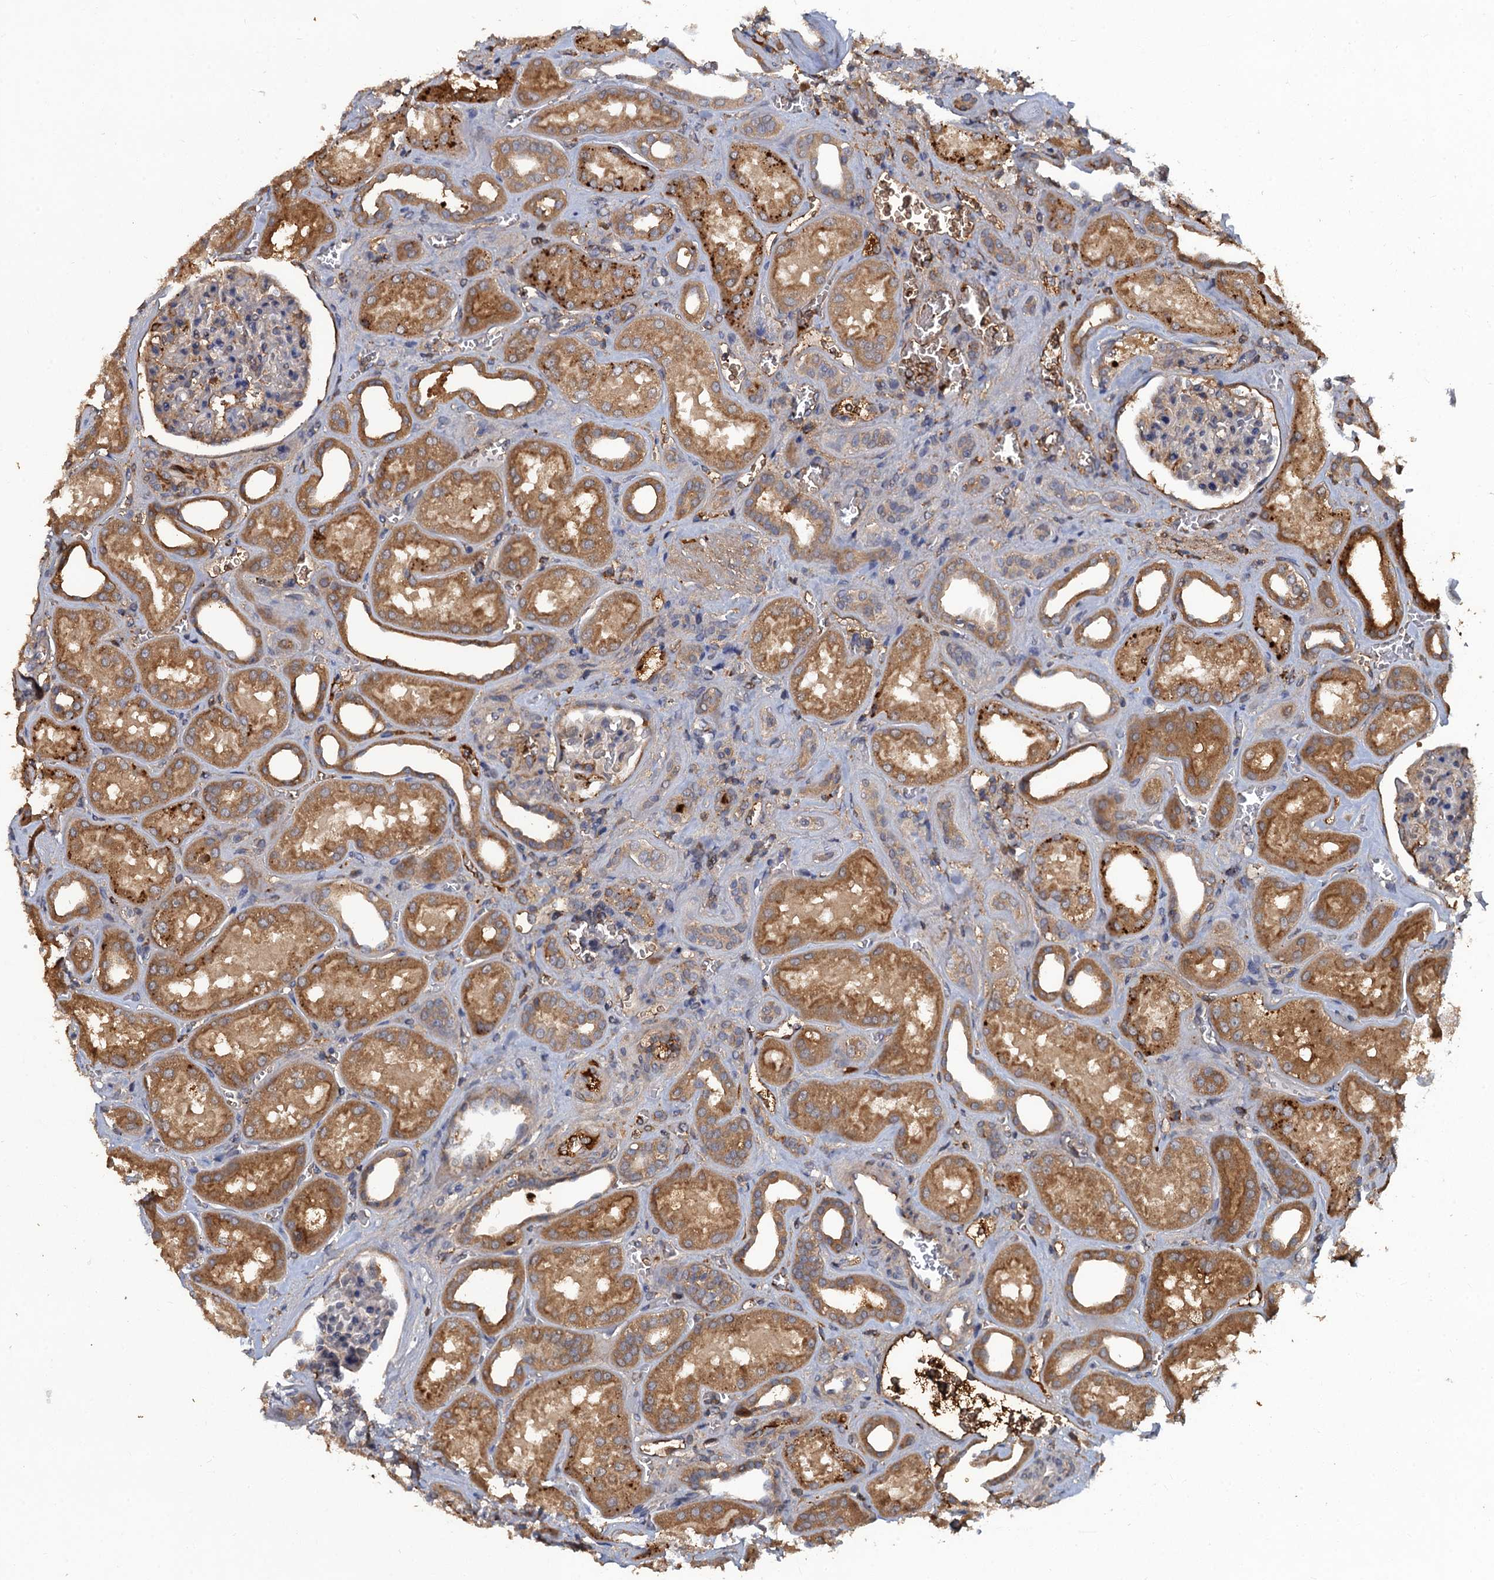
{"staining": {"intensity": "weak", "quantity": "<25%", "location": "cytoplasmic/membranous"}, "tissue": "kidney", "cell_type": "Cells in glomeruli", "image_type": "normal", "snomed": [{"axis": "morphology", "description": "Normal tissue, NOS"}, {"axis": "morphology", "description": "Adenocarcinoma, NOS"}, {"axis": "topography", "description": "Kidney"}], "caption": "Kidney stained for a protein using immunohistochemistry (IHC) exhibits no expression cells in glomeruli.", "gene": "HAPLN3", "patient": {"sex": "female", "age": 68}}